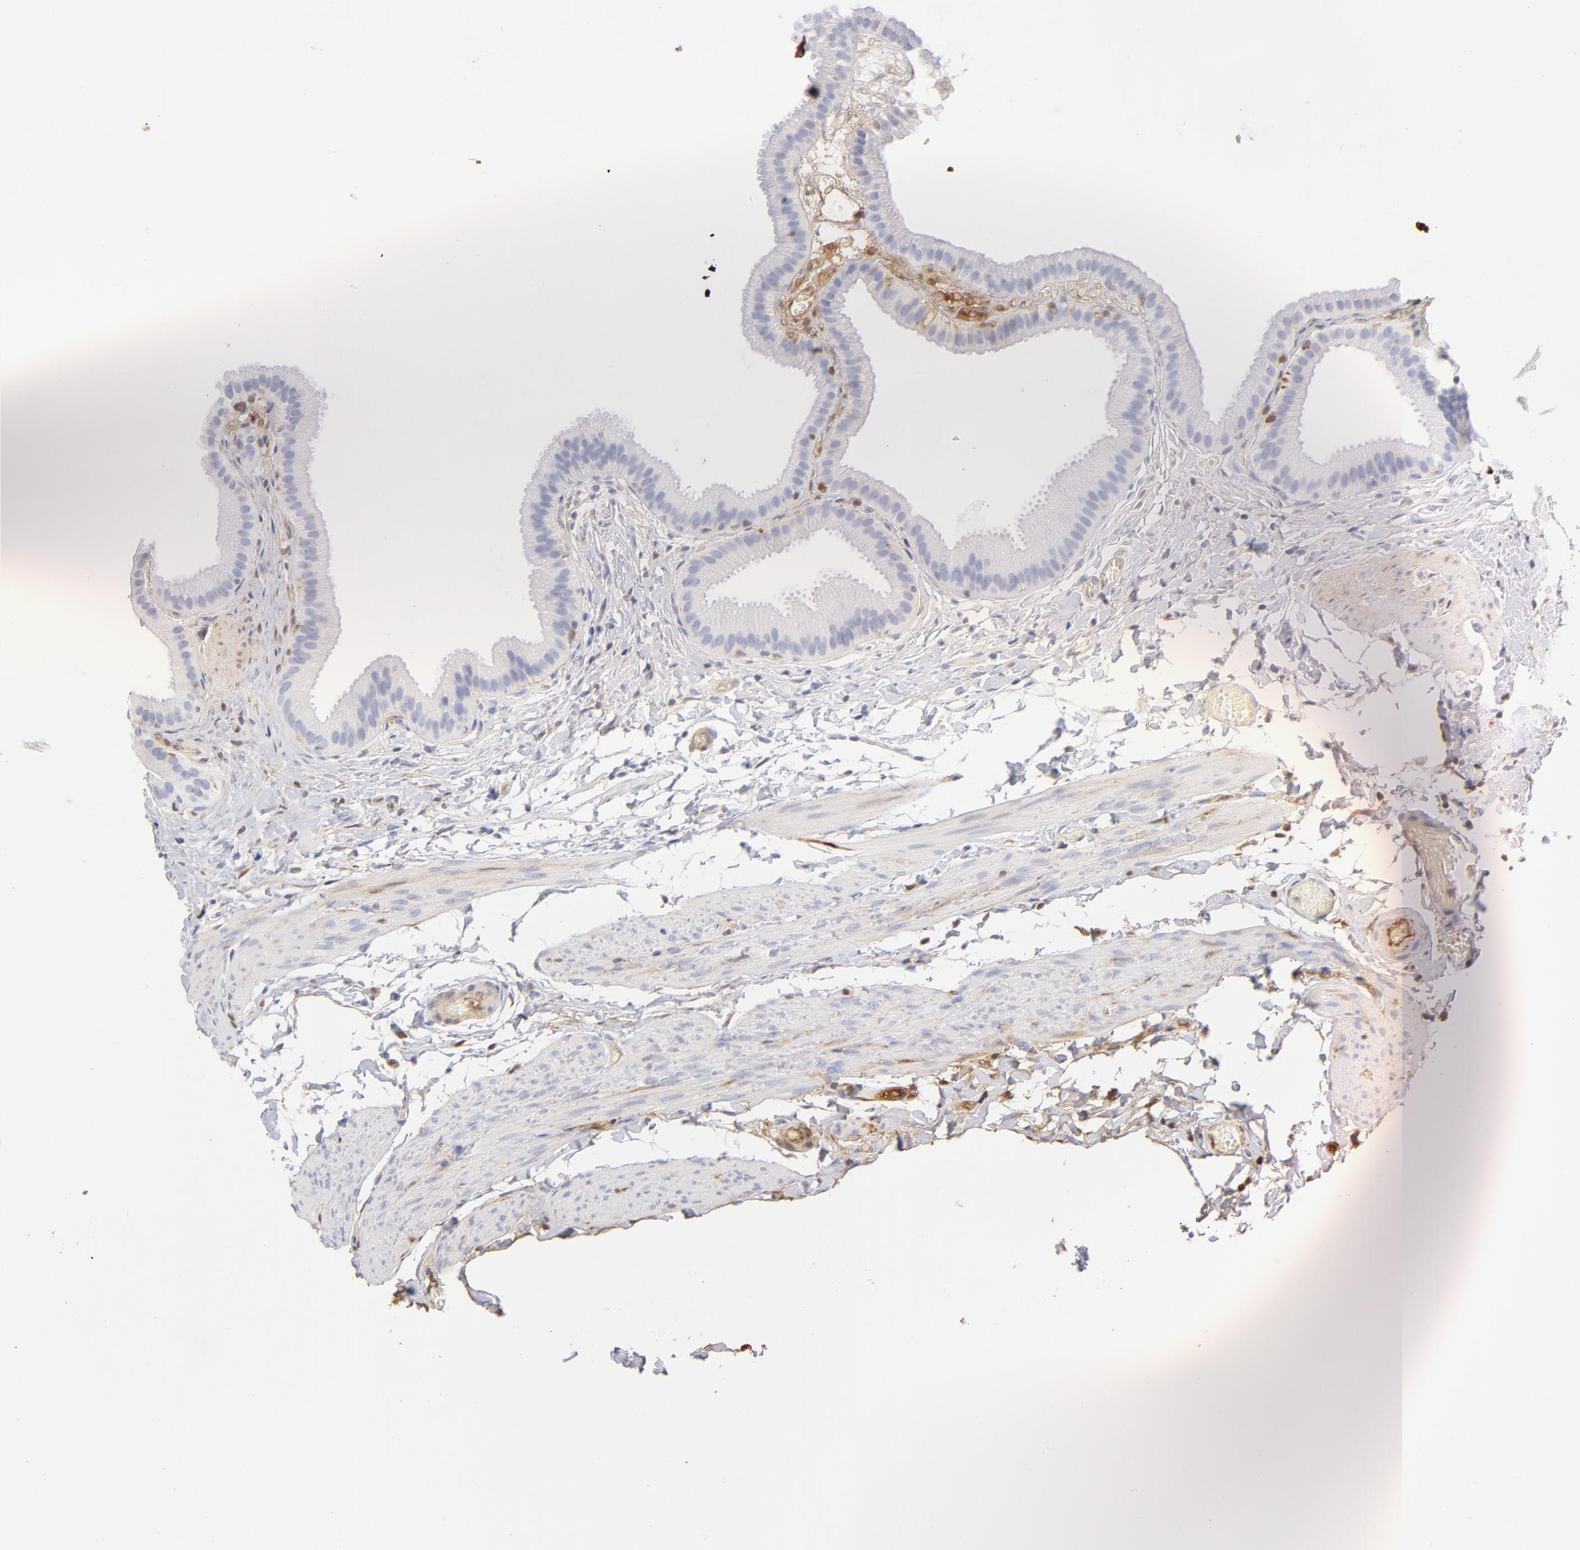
{"staining": {"intensity": "negative", "quantity": "none", "location": "none"}, "tissue": "gallbladder", "cell_type": "Glandular cells", "image_type": "normal", "snomed": [{"axis": "morphology", "description": "Normal tissue, NOS"}, {"axis": "topography", "description": "Gallbladder"}], "caption": "This is an immunohistochemistry (IHC) photomicrograph of benign gallbladder. There is no positivity in glandular cells.", "gene": "C3", "patient": {"sex": "female", "age": 63}}